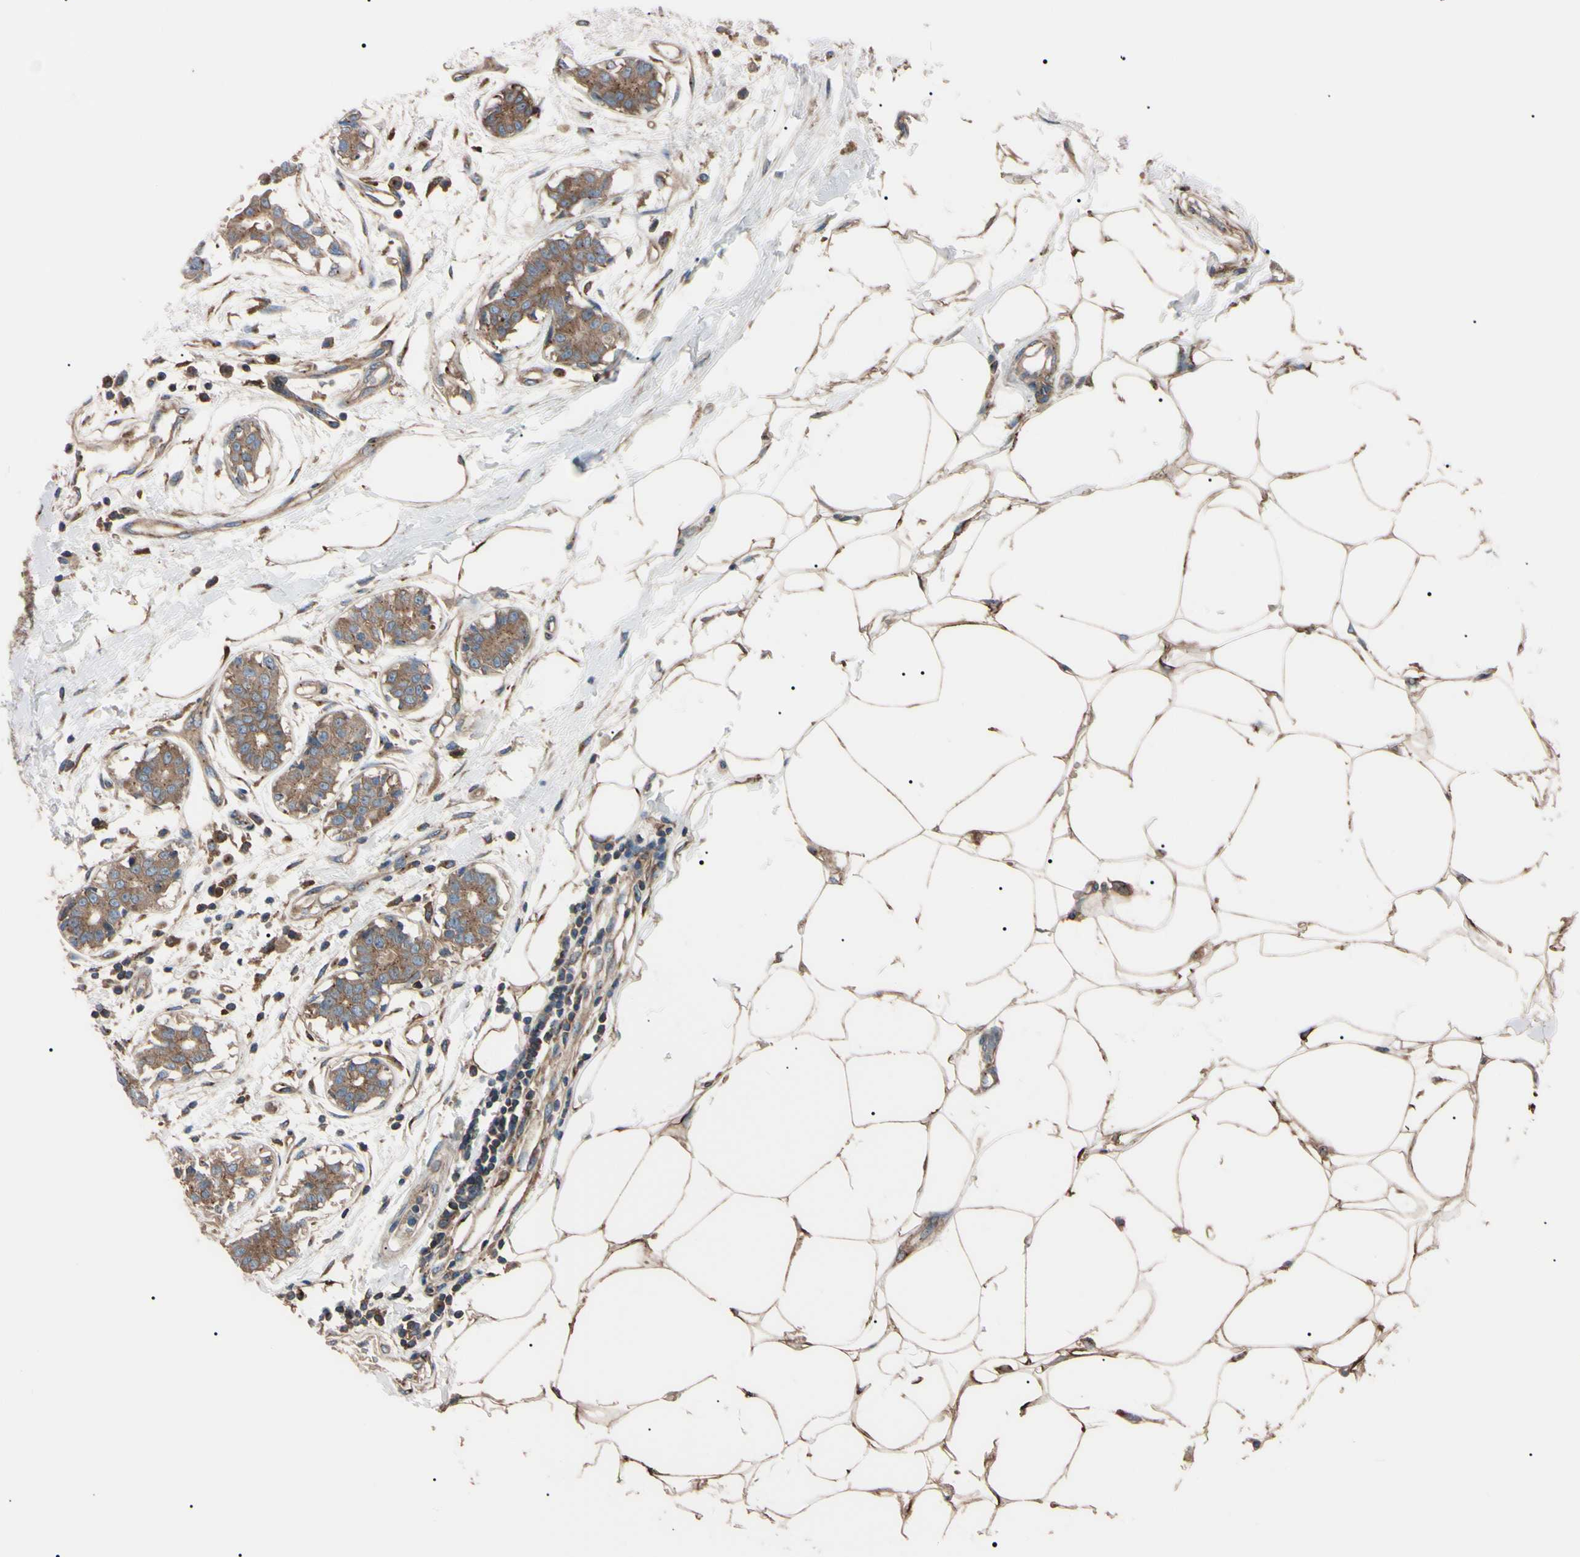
{"staining": {"intensity": "moderate", "quantity": ">75%", "location": "cytoplasmic/membranous"}, "tissue": "breast cancer", "cell_type": "Tumor cells", "image_type": "cancer", "snomed": [{"axis": "morphology", "description": "Duct carcinoma"}, {"axis": "topography", "description": "Breast"}], "caption": "Breast intraductal carcinoma stained with immunohistochemistry (IHC) reveals moderate cytoplasmic/membranous staining in about >75% of tumor cells.", "gene": "PRKACA", "patient": {"sex": "female", "age": 40}}